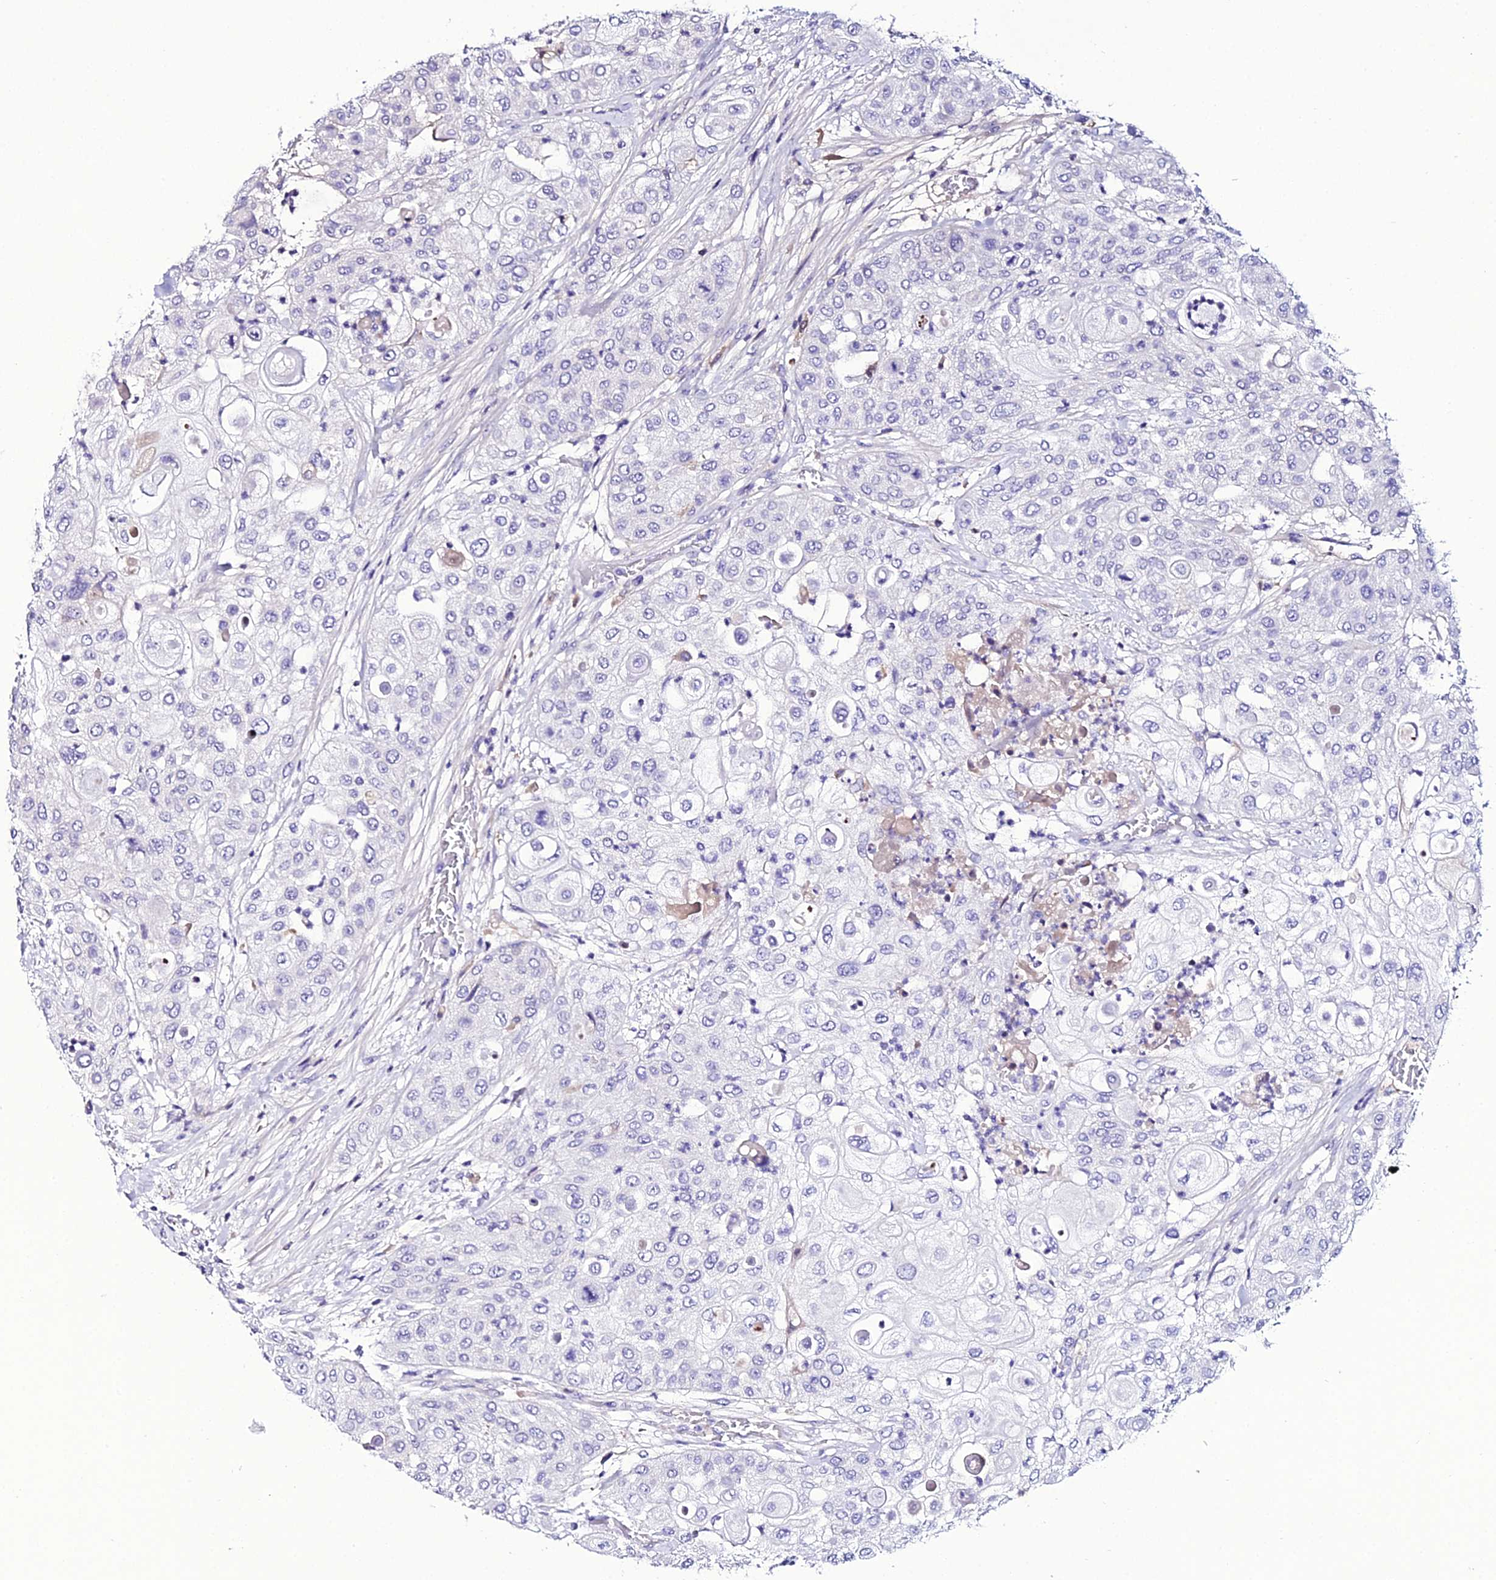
{"staining": {"intensity": "negative", "quantity": "none", "location": "none"}, "tissue": "urothelial cancer", "cell_type": "Tumor cells", "image_type": "cancer", "snomed": [{"axis": "morphology", "description": "Urothelial carcinoma, High grade"}, {"axis": "topography", "description": "Urinary bladder"}], "caption": "IHC of human urothelial cancer displays no positivity in tumor cells.", "gene": "DEFB132", "patient": {"sex": "female", "age": 79}}